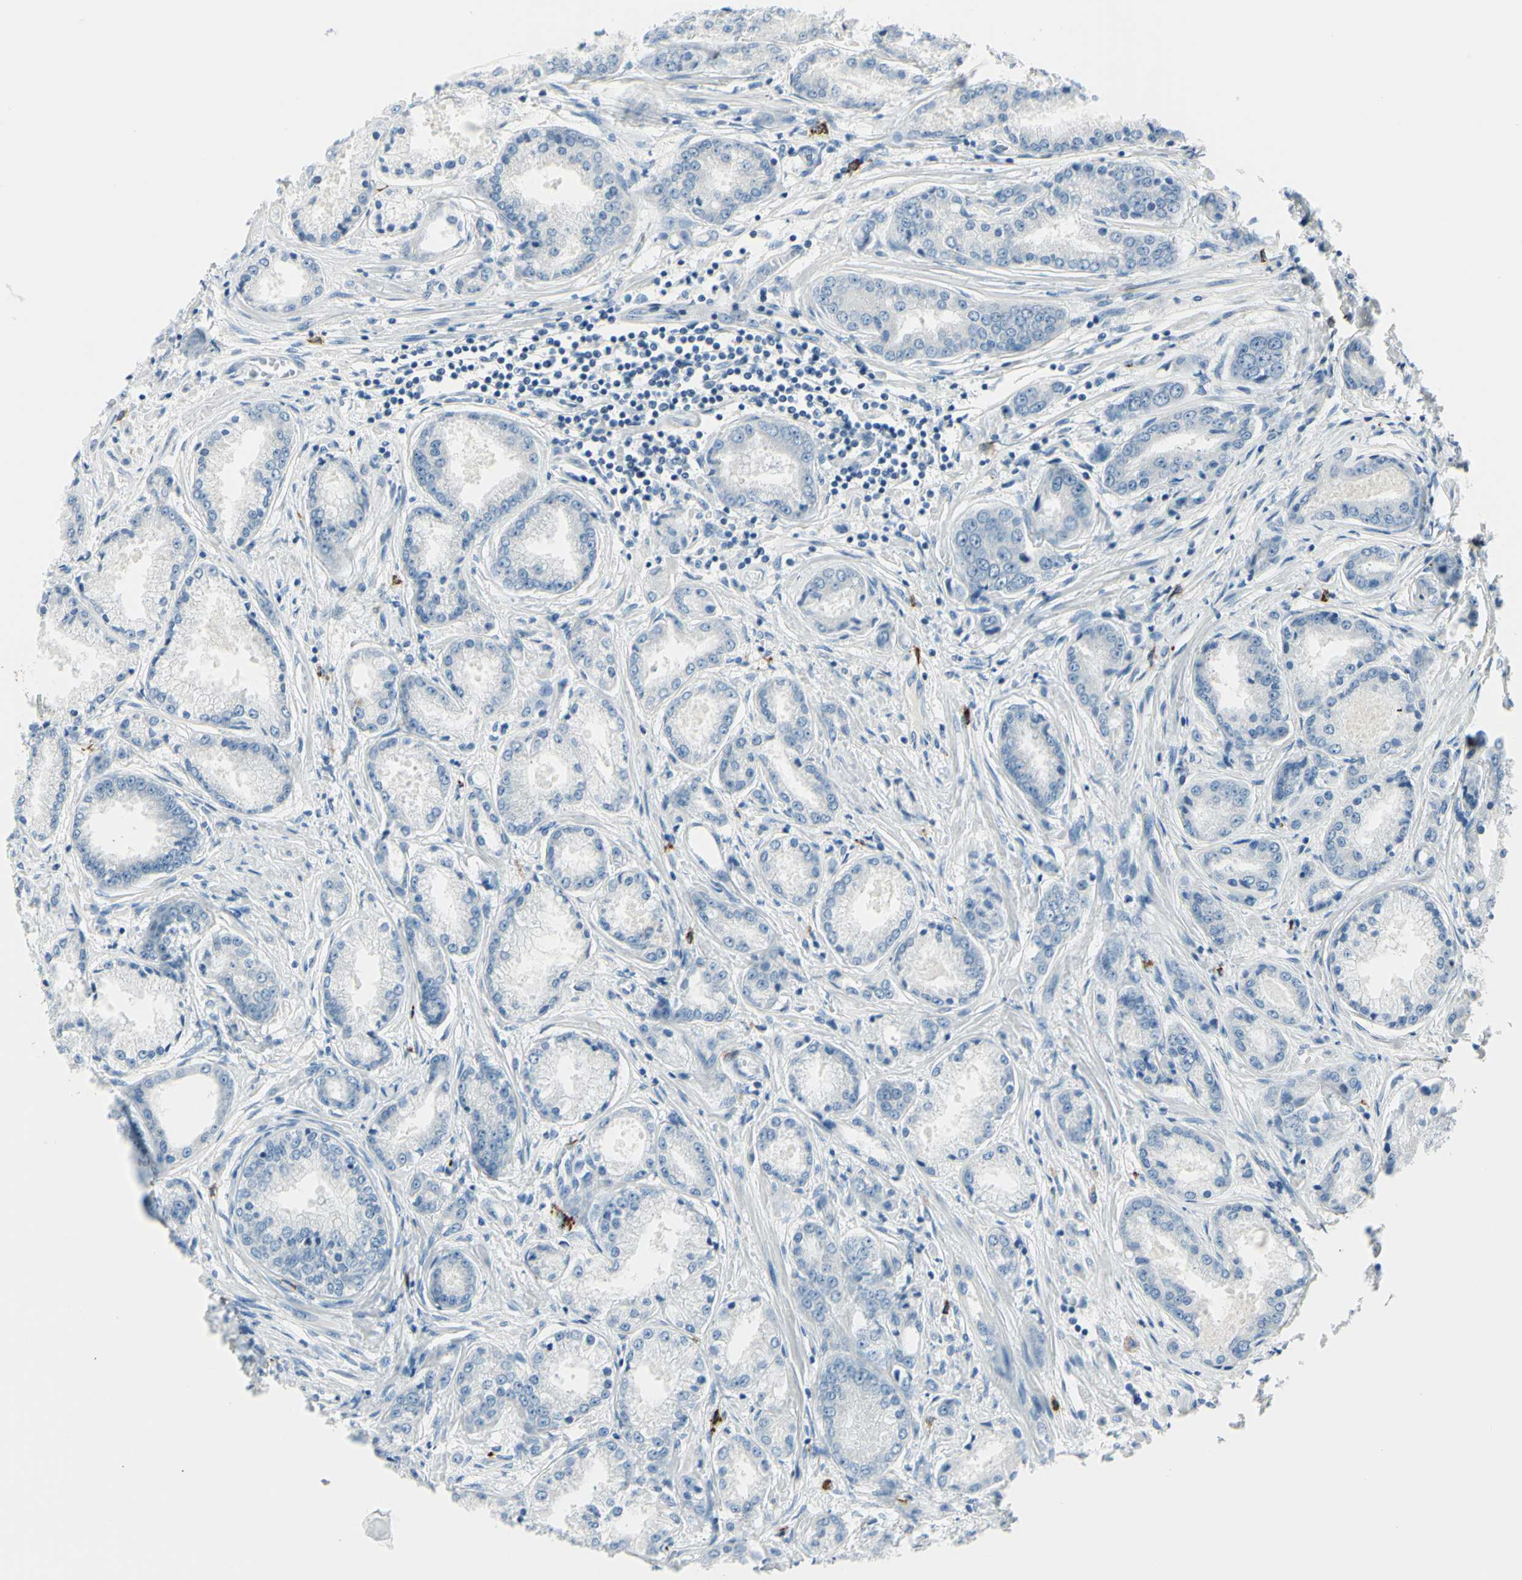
{"staining": {"intensity": "negative", "quantity": "none", "location": "none"}, "tissue": "prostate cancer", "cell_type": "Tumor cells", "image_type": "cancer", "snomed": [{"axis": "morphology", "description": "Adenocarcinoma, High grade"}, {"axis": "topography", "description": "Prostate"}], "caption": "Immunohistochemistry (IHC) of prostate adenocarcinoma (high-grade) shows no staining in tumor cells.", "gene": "DLG4", "patient": {"sex": "male", "age": 59}}